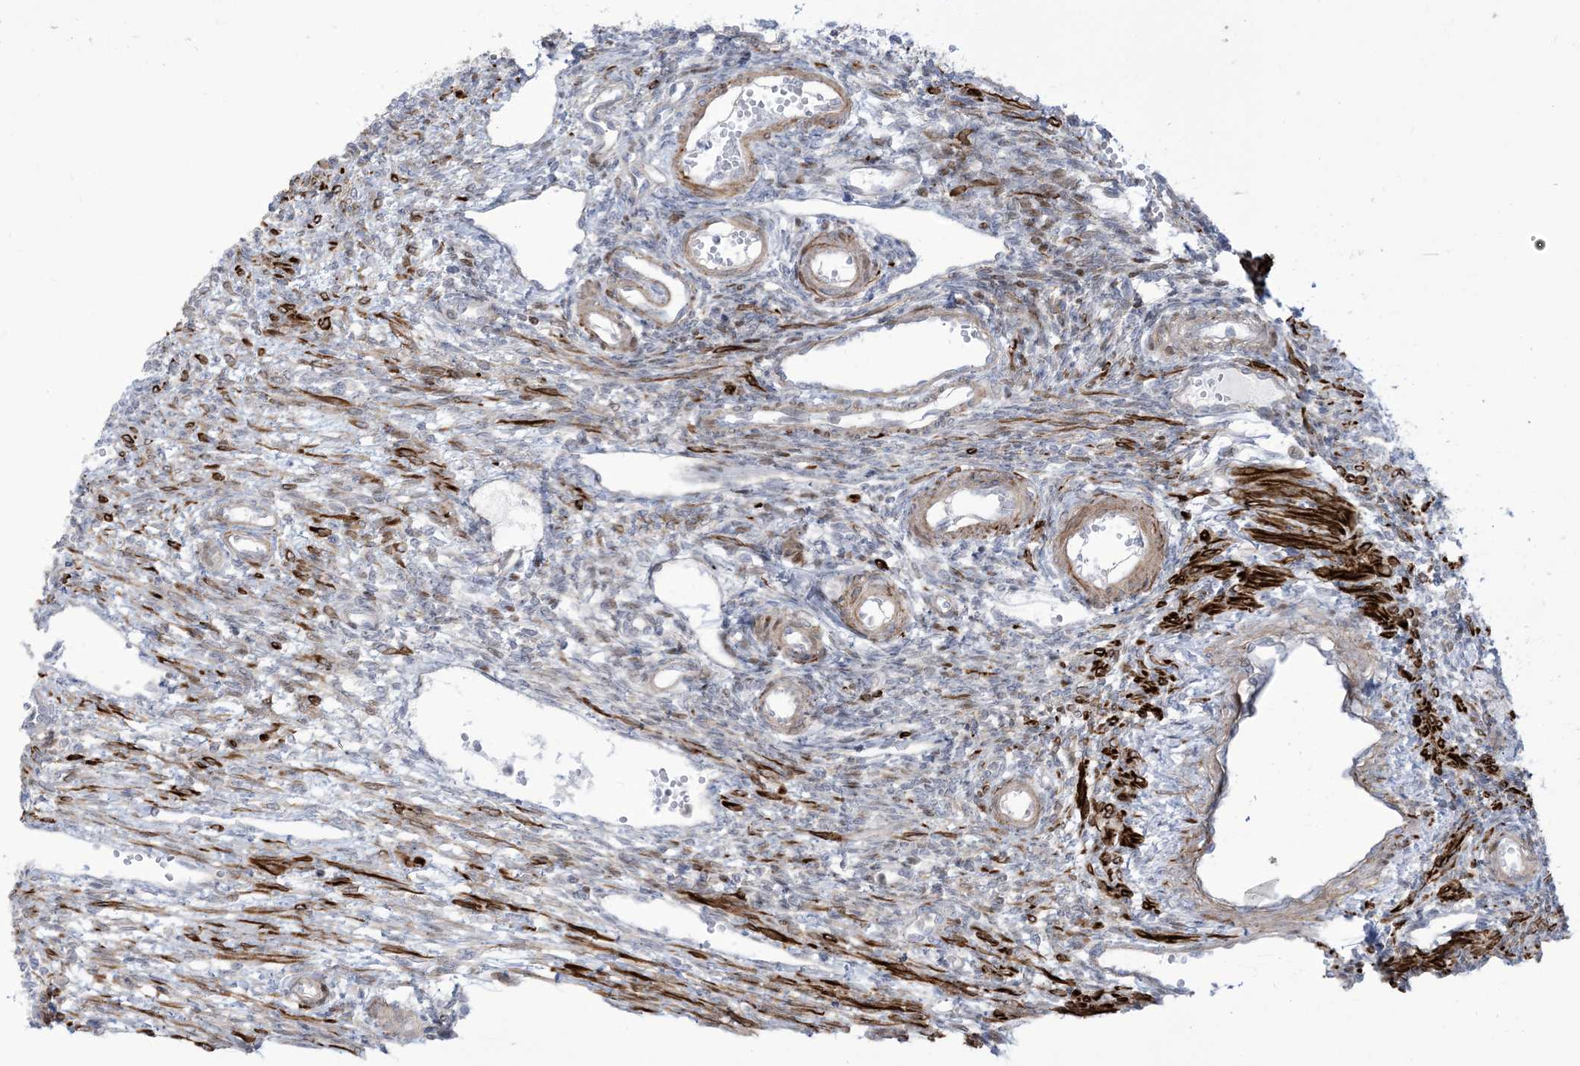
{"staining": {"intensity": "negative", "quantity": "none", "location": "none"}, "tissue": "ovary", "cell_type": "Ovarian stroma cells", "image_type": "normal", "snomed": [{"axis": "morphology", "description": "Normal tissue, NOS"}, {"axis": "morphology", "description": "Cyst, NOS"}, {"axis": "topography", "description": "Ovary"}], "caption": "Ovarian stroma cells are negative for brown protein staining in benign ovary.", "gene": "AFTPH", "patient": {"sex": "female", "age": 33}}